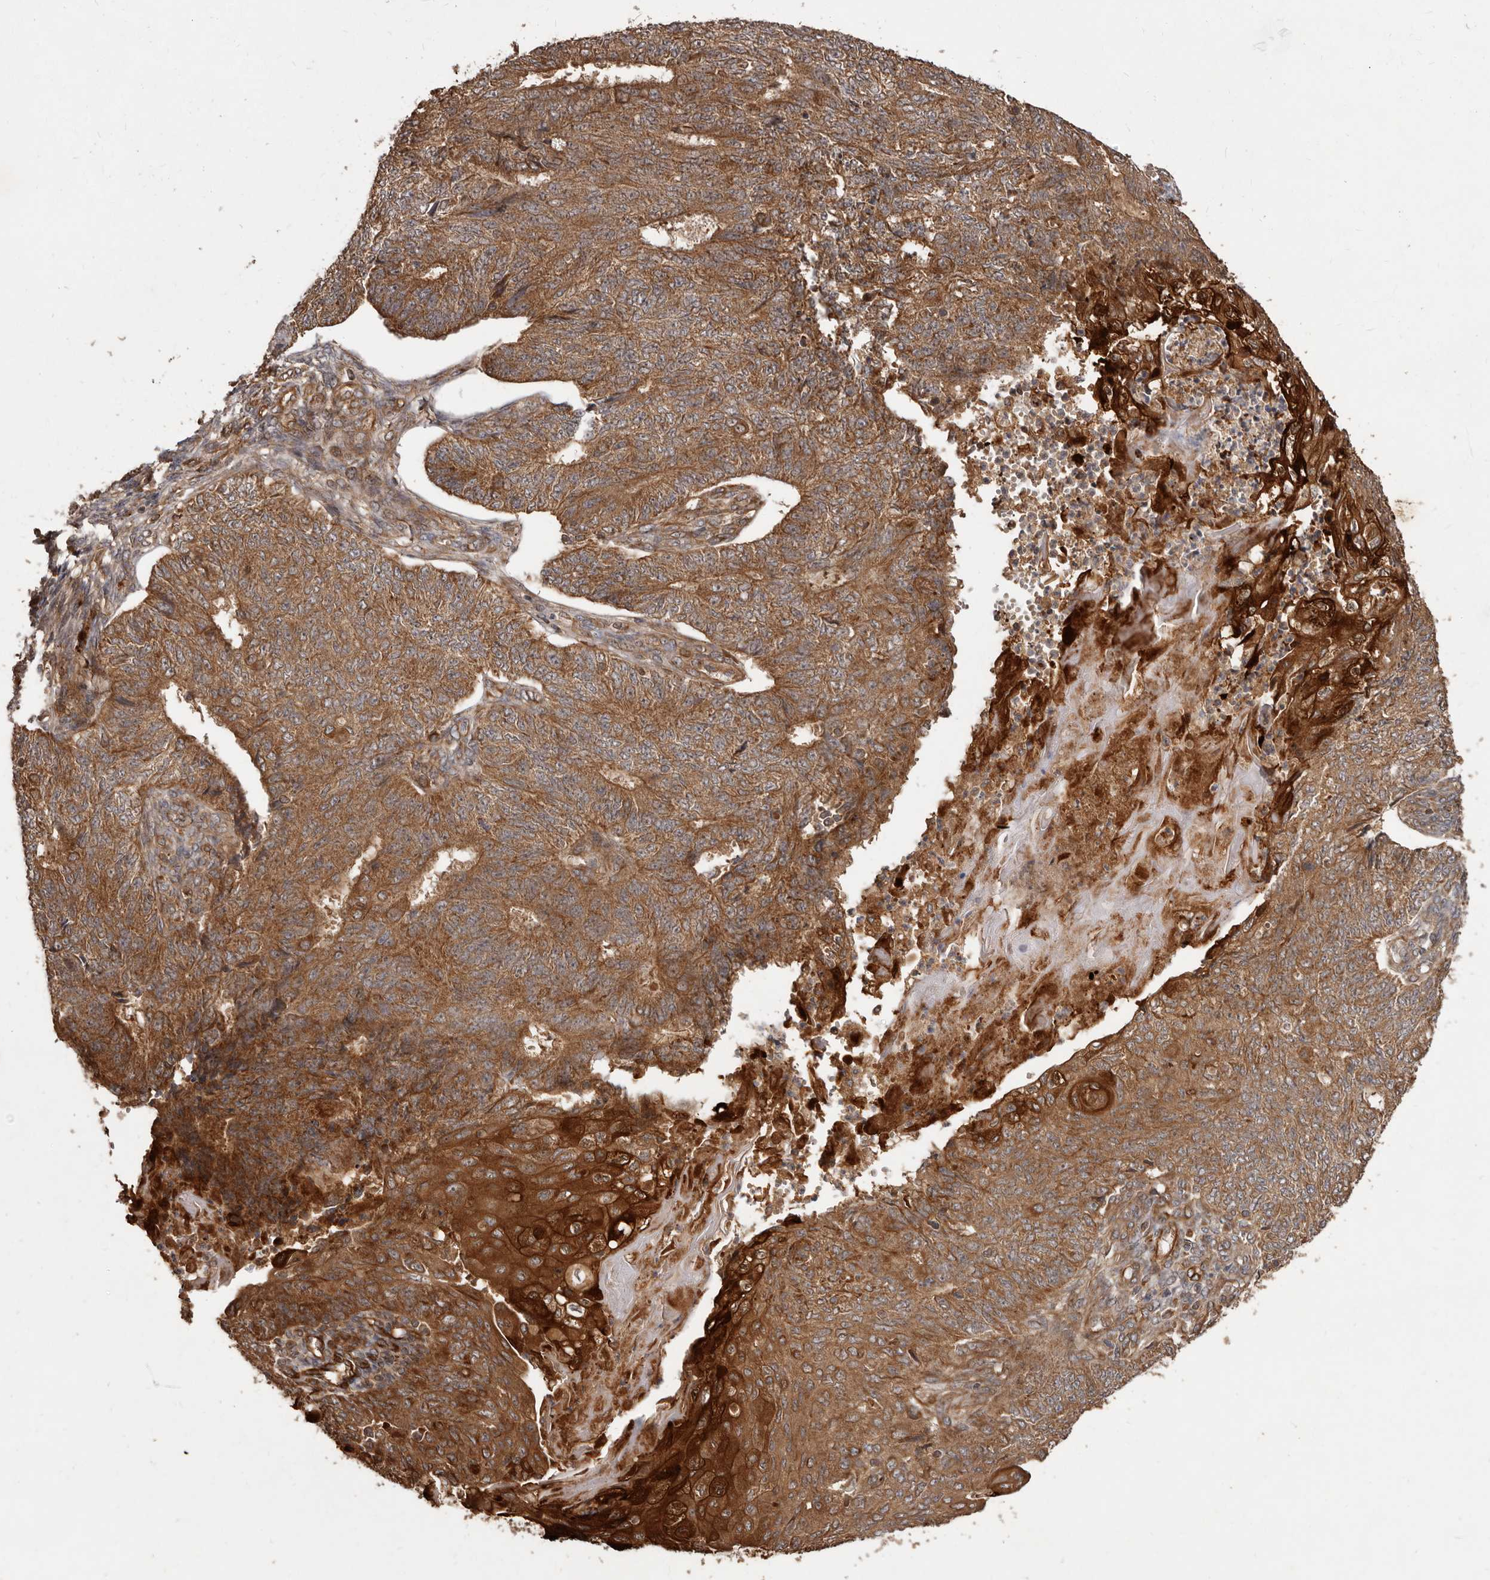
{"staining": {"intensity": "strong", "quantity": "25%-75%", "location": "cytoplasmic/membranous"}, "tissue": "endometrial cancer", "cell_type": "Tumor cells", "image_type": "cancer", "snomed": [{"axis": "morphology", "description": "Adenocarcinoma, NOS"}, {"axis": "topography", "description": "Endometrium"}], "caption": "This micrograph shows endometrial cancer (adenocarcinoma) stained with immunohistochemistry (IHC) to label a protein in brown. The cytoplasmic/membranous of tumor cells show strong positivity for the protein. Nuclei are counter-stained blue.", "gene": "STK36", "patient": {"sex": "female", "age": 32}}